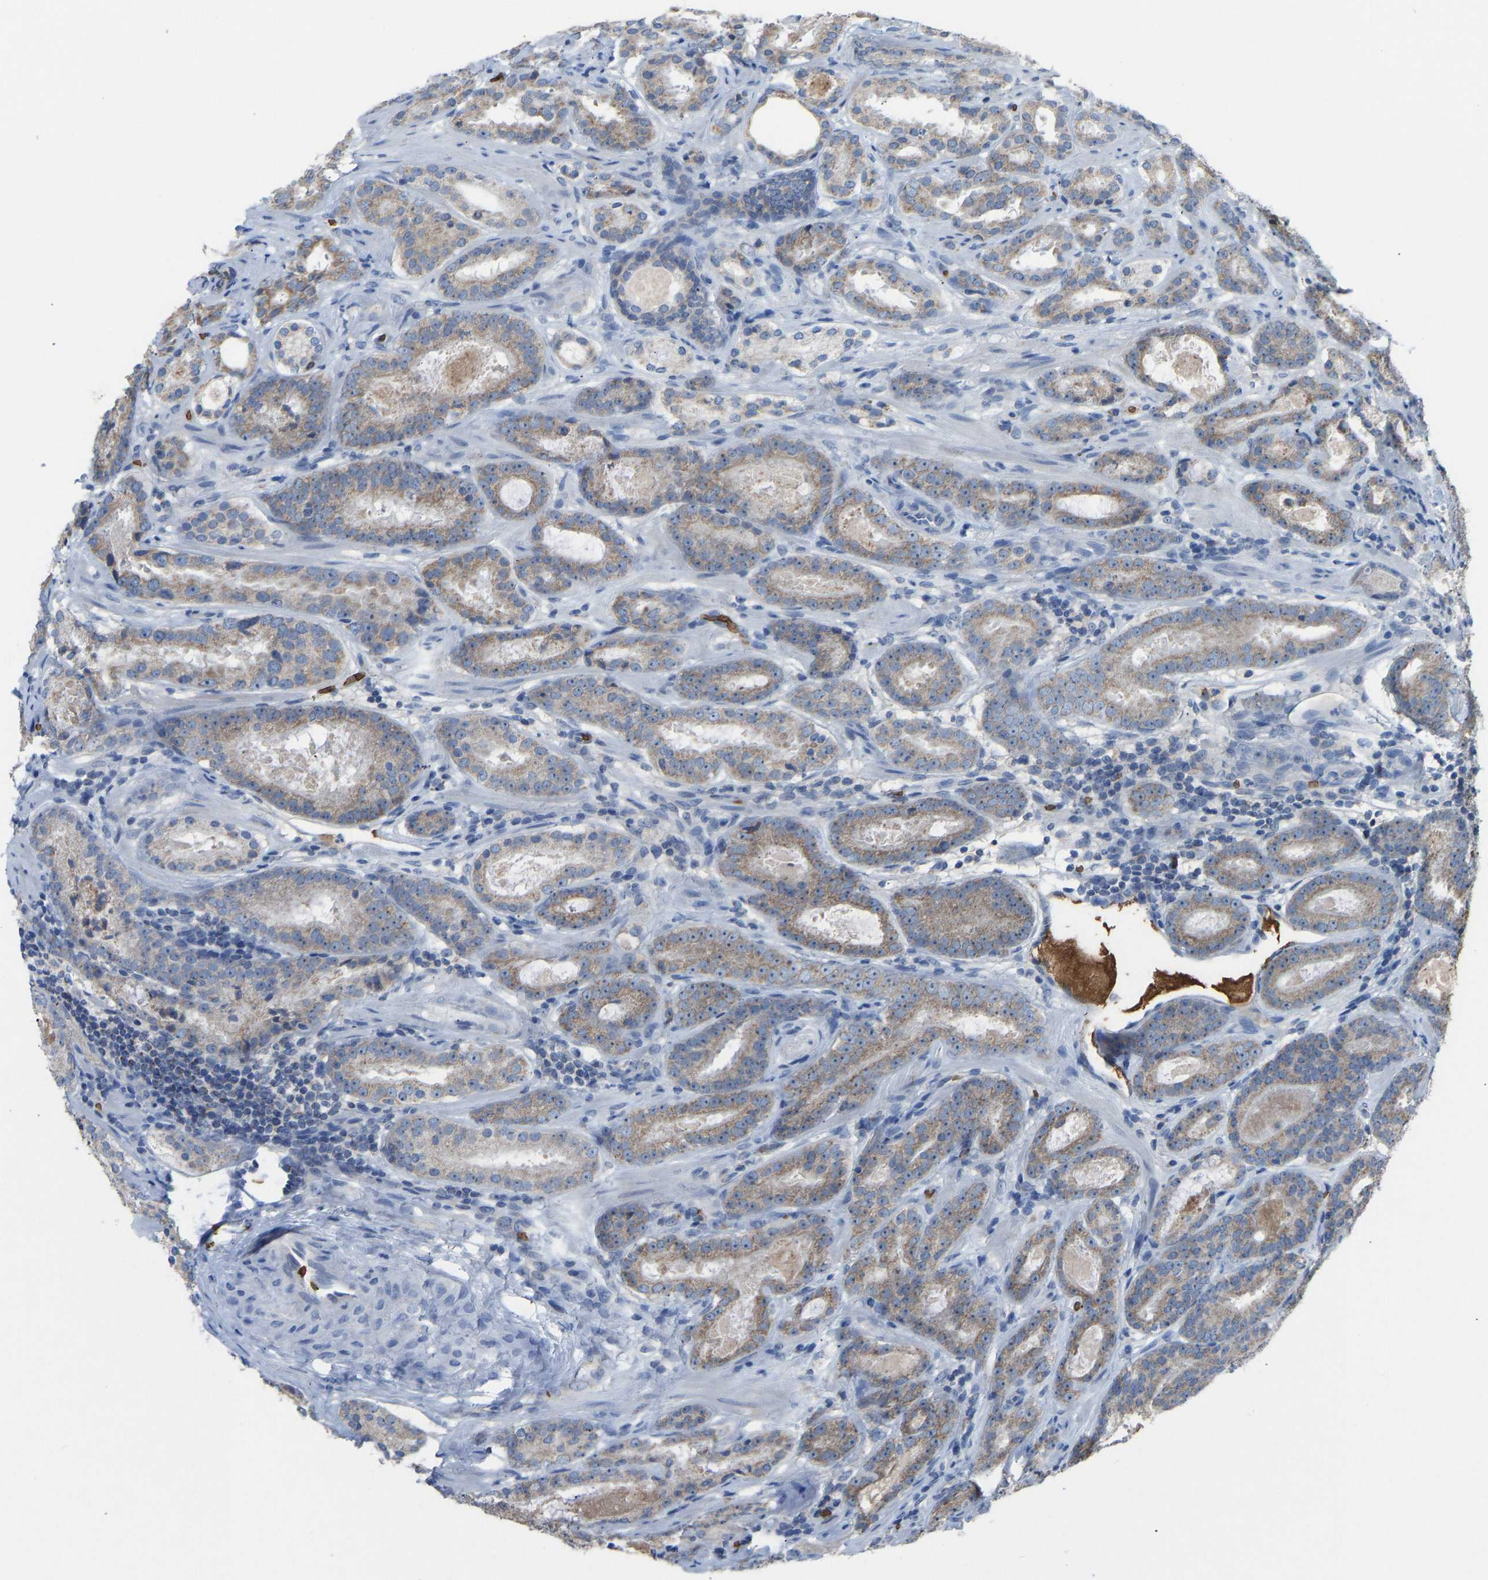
{"staining": {"intensity": "moderate", "quantity": ">75%", "location": "cytoplasmic/membranous"}, "tissue": "prostate cancer", "cell_type": "Tumor cells", "image_type": "cancer", "snomed": [{"axis": "morphology", "description": "Adenocarcinoma, Low grade"}, {"axis": "topography", "description": "Prostate"}], "caption": "An immunohistochemistry image of tumor tissue is shown. Protein staining in brown labels moderate cytoplasmic/membranous positivity in prostate low-grade adenocarcinoma within tumor cells.", "gene": "PIGS", "patient": {"sex": "male", "age": 69}}